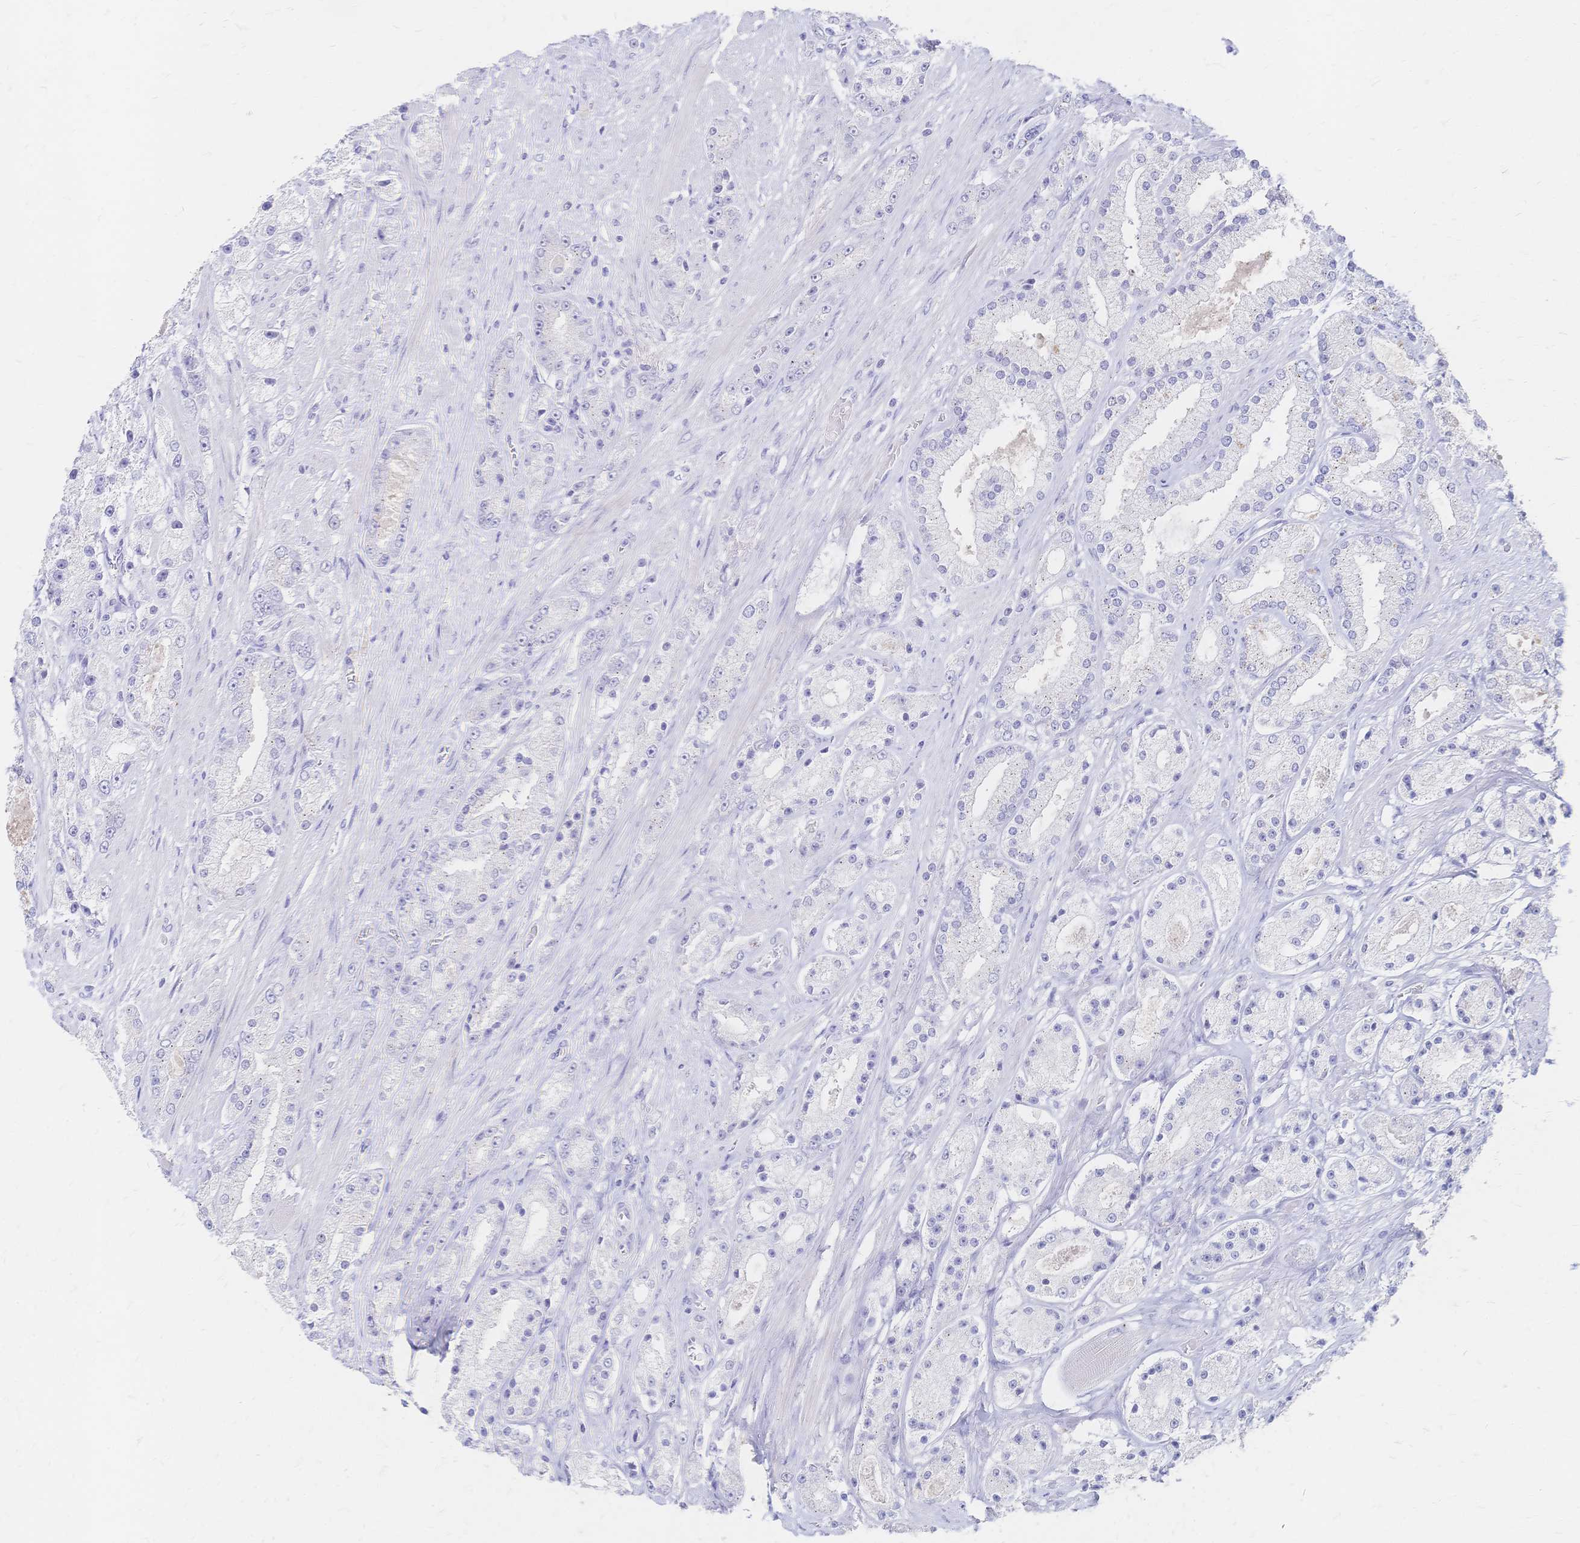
{"staining": {"intensity": "negative", "quantity": "none", "location": "none"}, "tissue": "prostate cancer", "cell_type": "Tumor cells", "image_type": "cancer", "snomed": [{"axis": "morphology", "description": "Adenocarcinoma, High grade"}, {"axis": "topography", "description": "Prostate"}], "caption": "This image is of adenocarcinoma (high-grade) (prostate) stained with immunohistochemistry (IHC) to label a protein in brown with the nuclei are counter-stained blue. There is no expression in tumor cells. Nuclei are stained in blue.", "gene": "PSORS1C2", "patient": {"sex": "male", "age": 67}}